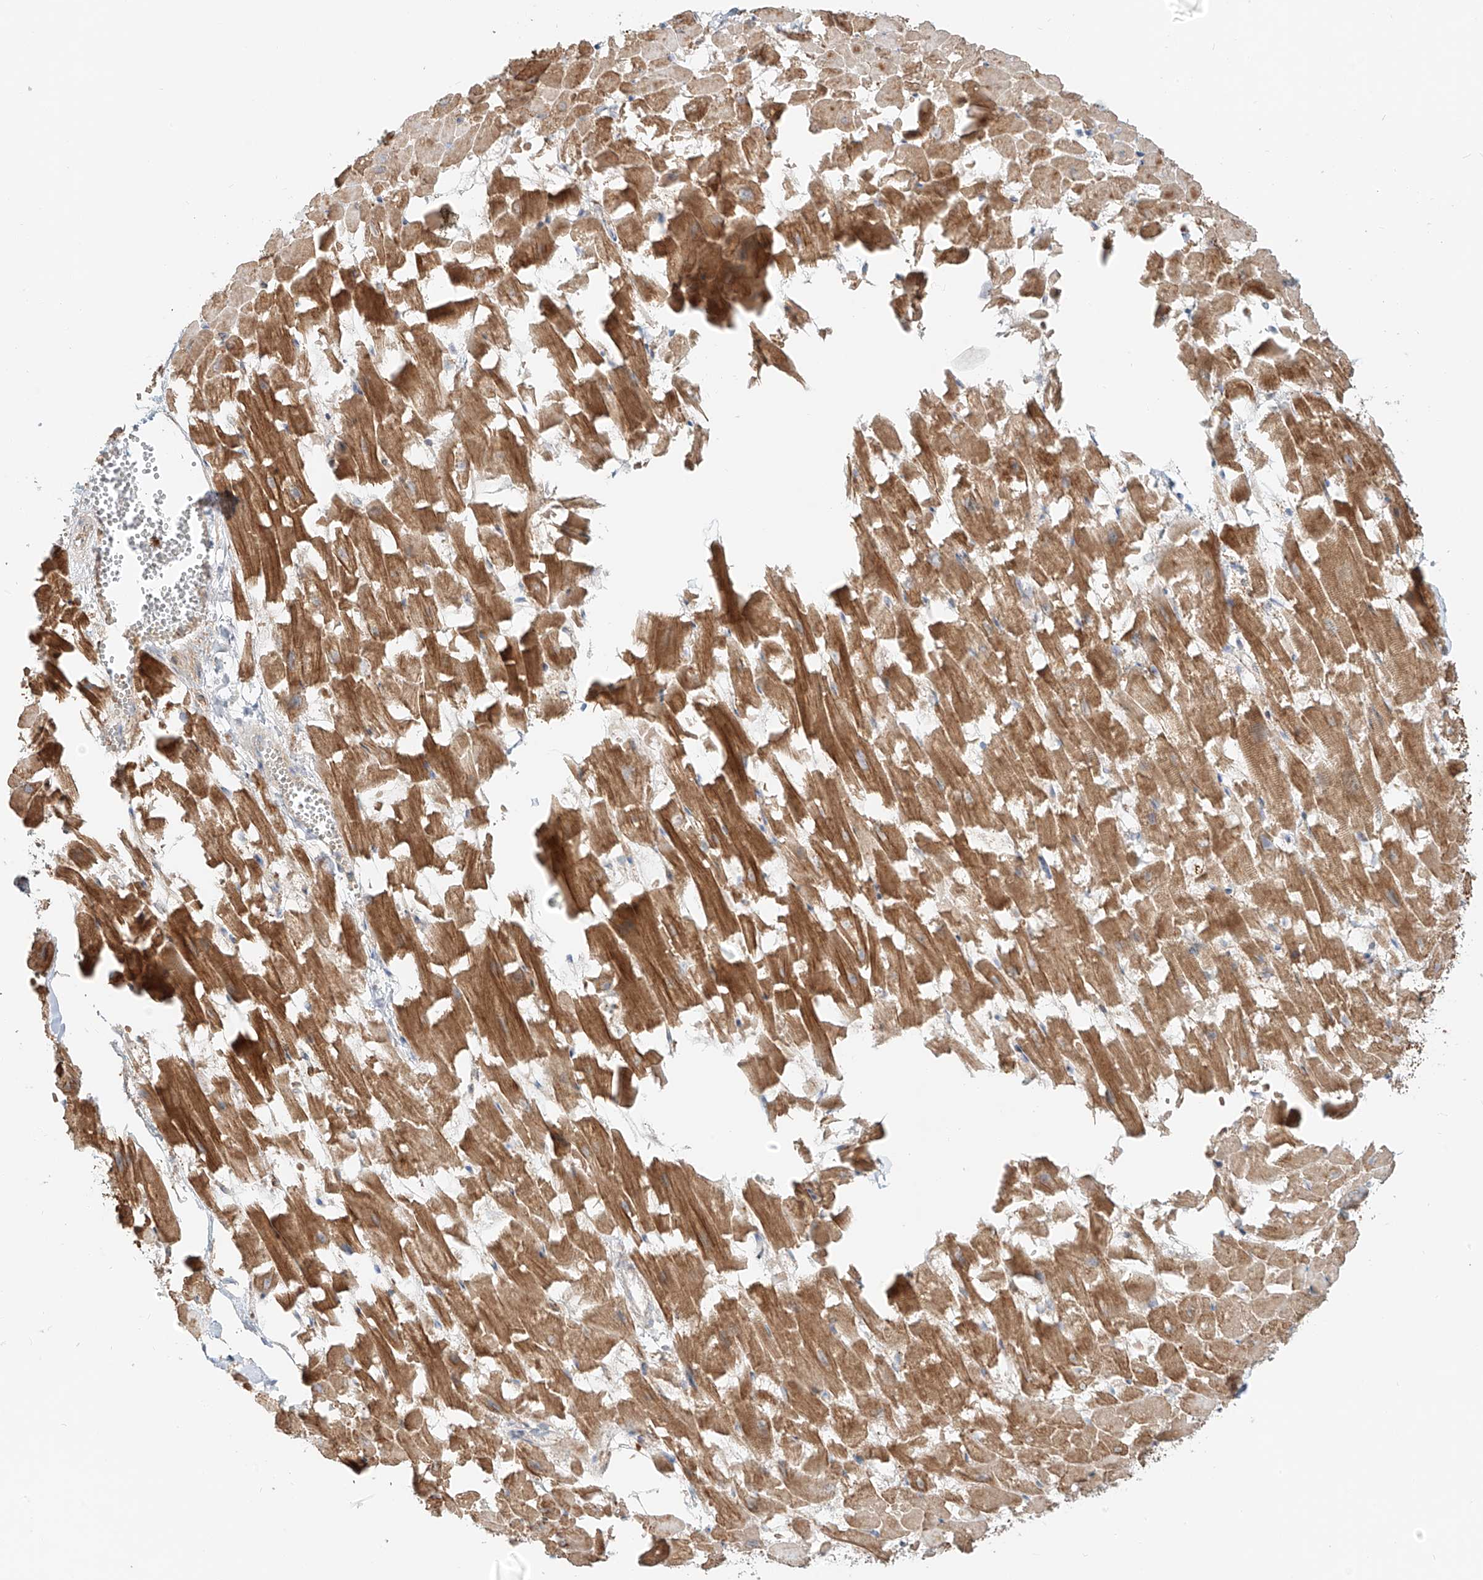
{"staining": {"intensity": "strong", "quantity": ">75%", "location": "cytoplasmic/membranous"}, "tissue": "heart muscle", "cell_type": "Cardiomyocytes", "image_type": "normal", "snomed": [{"axis": "morphology", "description": "Normal tissue, NOS"}, {"axis": "topography", "description": "Heart"}], "caption": "Immunohistochemistry (IHC) histopathology image of benign human heart muscle stained for a protein (brown), which demonstrates high levels of strong cytoplasmic/membranous expression in about >75% of cardiomyocytes.", "gene": "CEP162", "patient": {"sex": "female", "age": 64}}